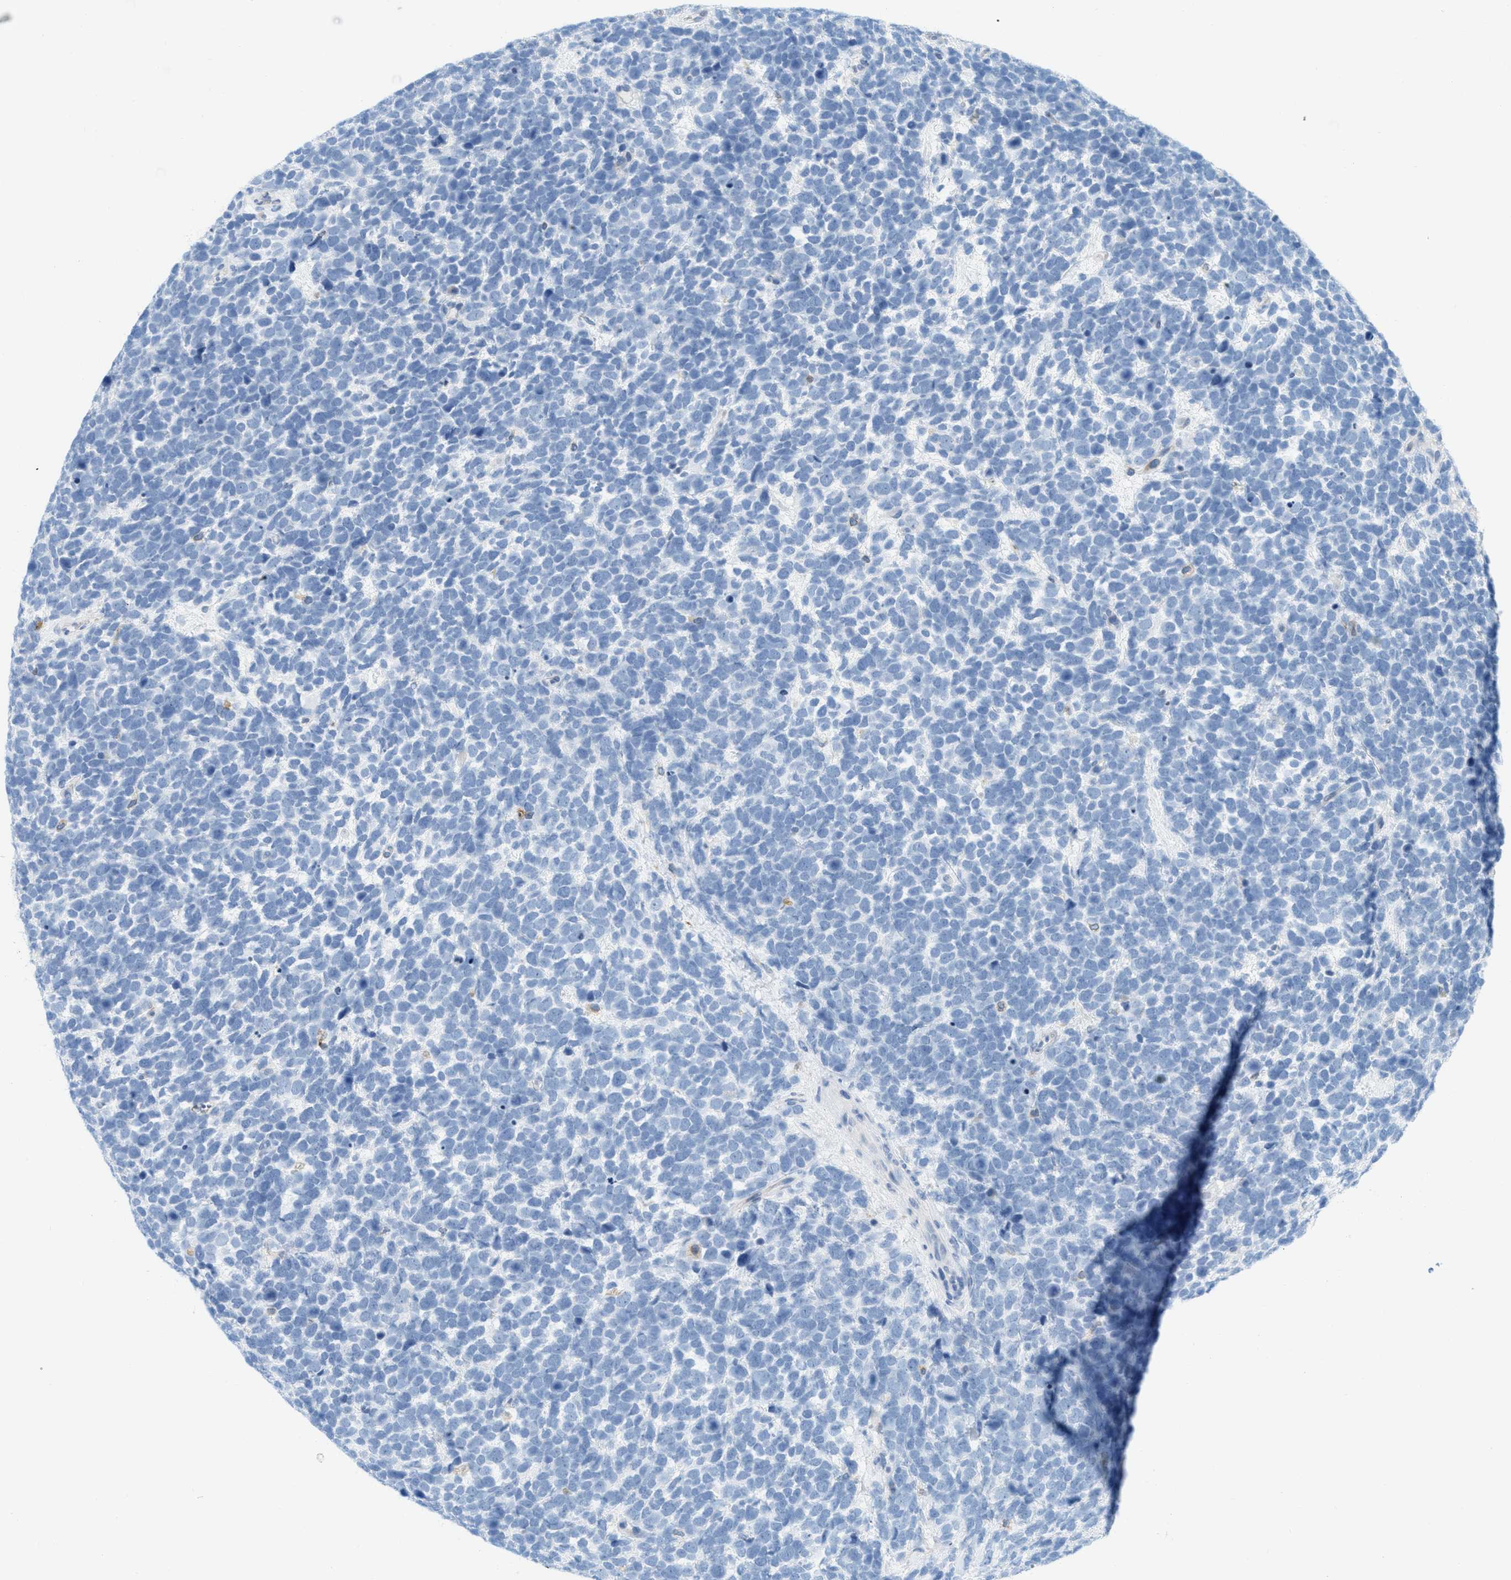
{"staining": {"intensity": "negative", "quantity": "none", "location": "none"}, "tissue": "urothelial cancer", "cell_type": "Tumor cells", "image_type": "cancer", "snomed": [{"axis": "morphology", "description": "Urothelial carcinoma, High grade"}, {"axis": "topography", "description": "Urinary bladder"}], "caption": "High-grade urothelial carcinoma stained for a protein using IHC displays no positivity tumor cells.", "gene": "TEX264", "patient": {"sex": "female", "age": 82}}